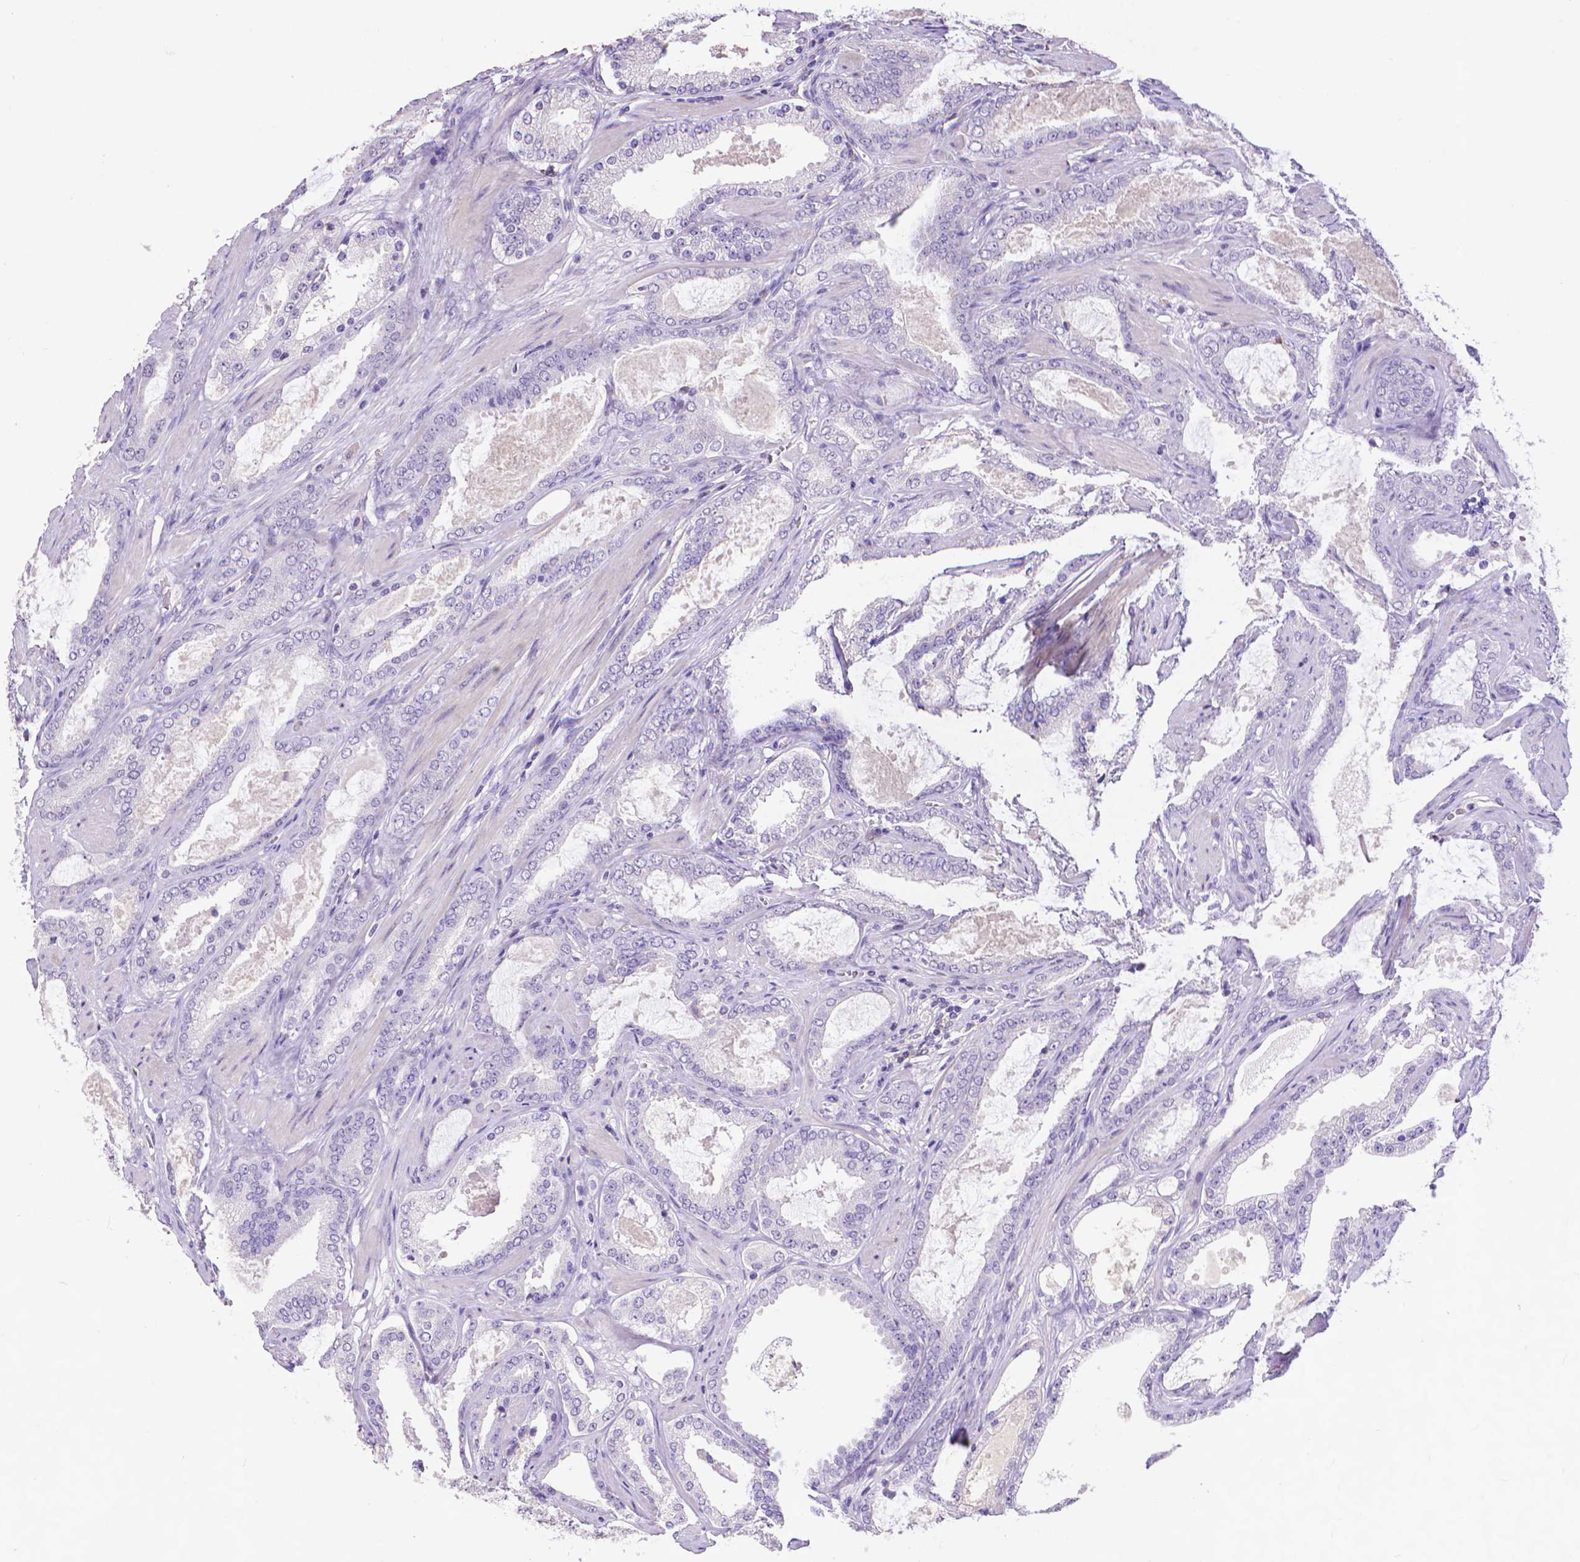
{"staining": {"intensity": "negative", "quantity": "none", "location": "none"}, "tissue": "prostate cancer", "cell_type": "Tumor cells", "image_type": "cancer", "snomed": [{"axis": "morphology", "description": "Adenocarcinoma, High grade"}, {"axis": "topography", "description": "Prostate"}], "caption": "IHC histopathology image of prostate cancer stained for a protein (brown), which shows no expression in tumor cells. Brightfield microscopy of immunohistochemistry stained with DAB (3,3'-diaminobenzidine) (brown) and hematoxylin (blue), captured at high magnification.", "gene": "CD4", "patient": {"sex": "male", "age": 63}}